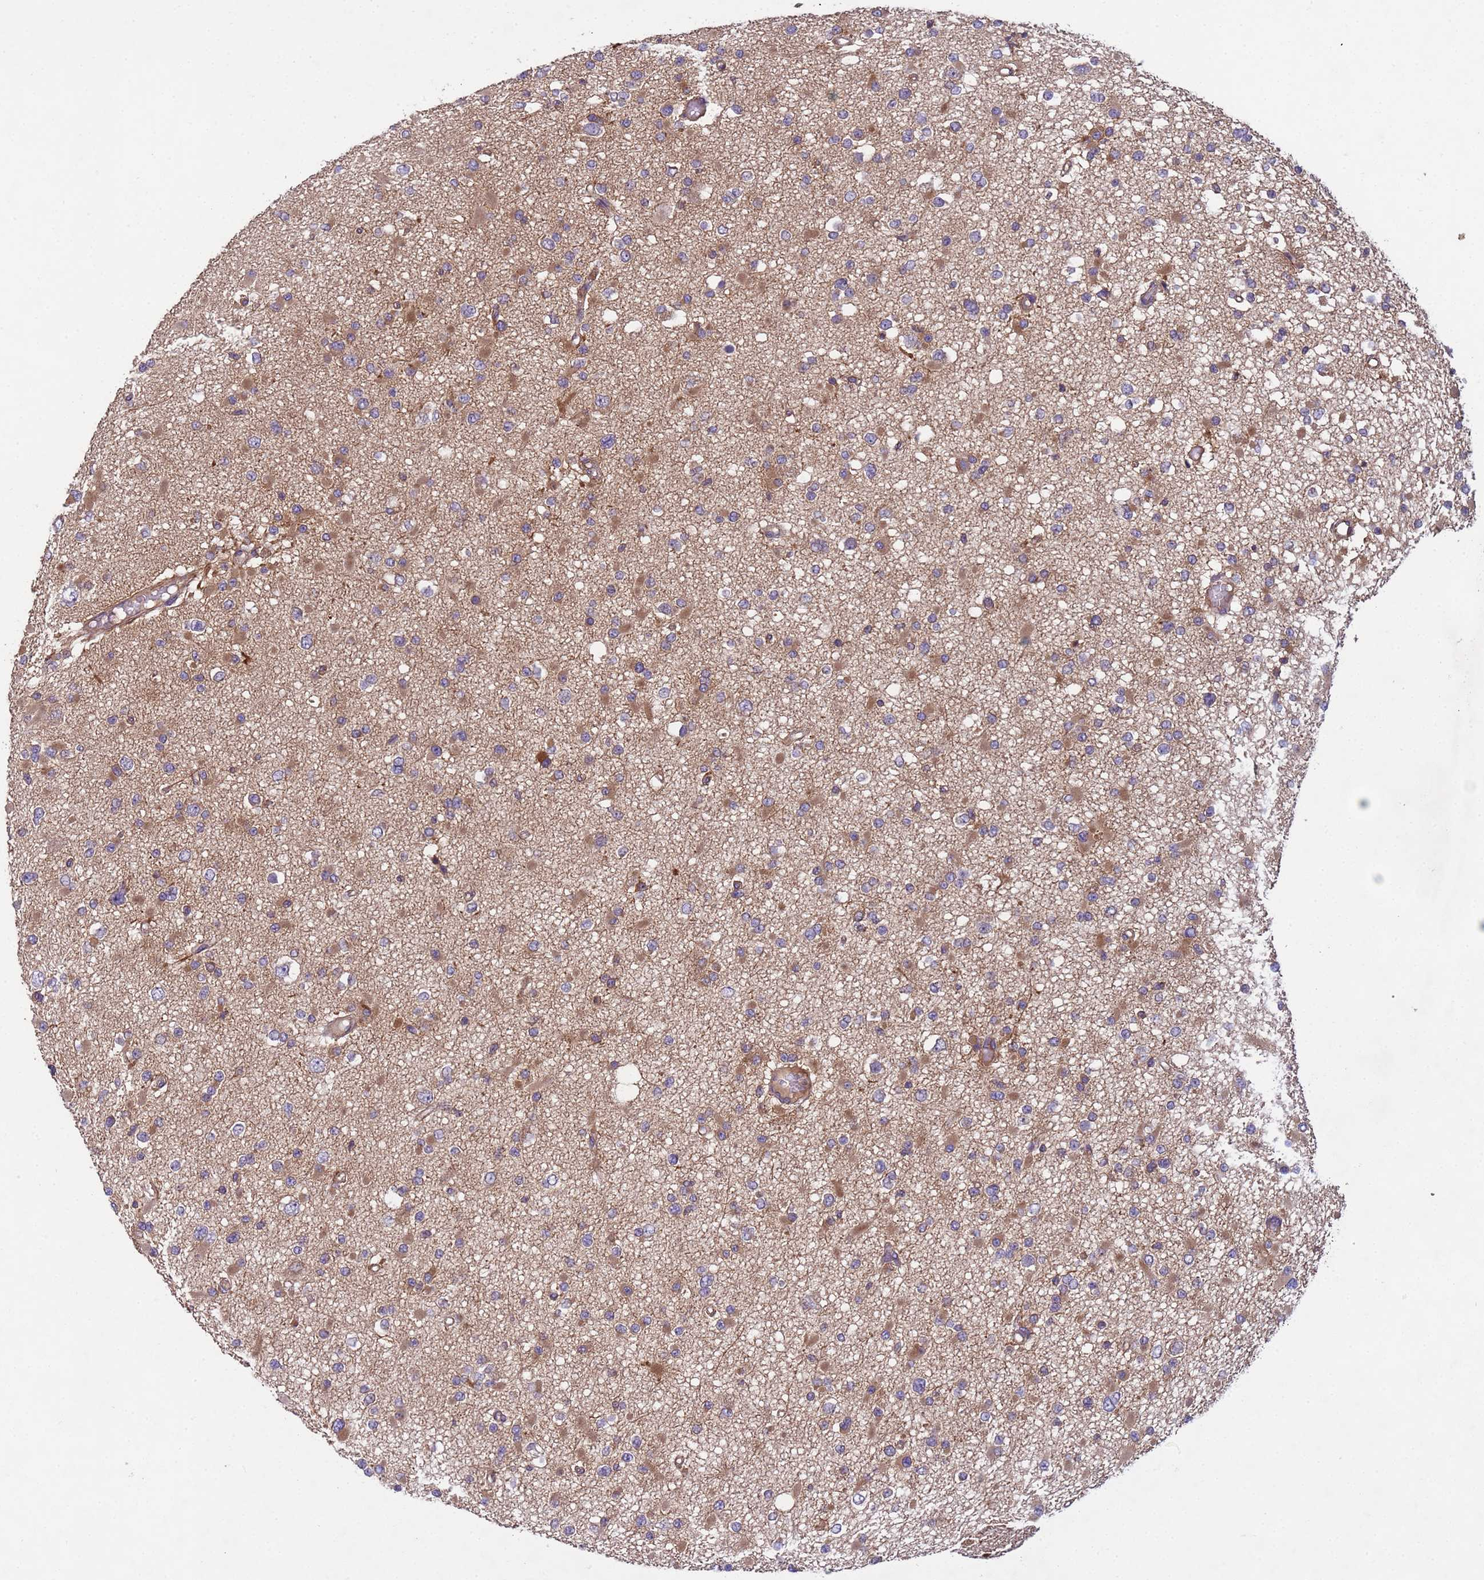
{"staining": {"intensity": "moderate", "quantity": "25%-75%", "location": "cytoplasmic/membranous"}, "tissue": "glioma", "cell_type": "Tumor cells", "image_type": "cancer", "snomed": [{"axis": "morphology", "description": "Glioma, malignant, Low grade"}, {"axis": "topography", "description": "Brain"}], "caption": "High-power microscopy captured an immunohistochemistry (IHC) image of malignant low-grade glioma, revealing moderate cytoplasmic/membranous positivity in approximately 25%-75% of tumor cells.", "gene": "RAB10", "patient": {"sex": "female", "age": 22}}